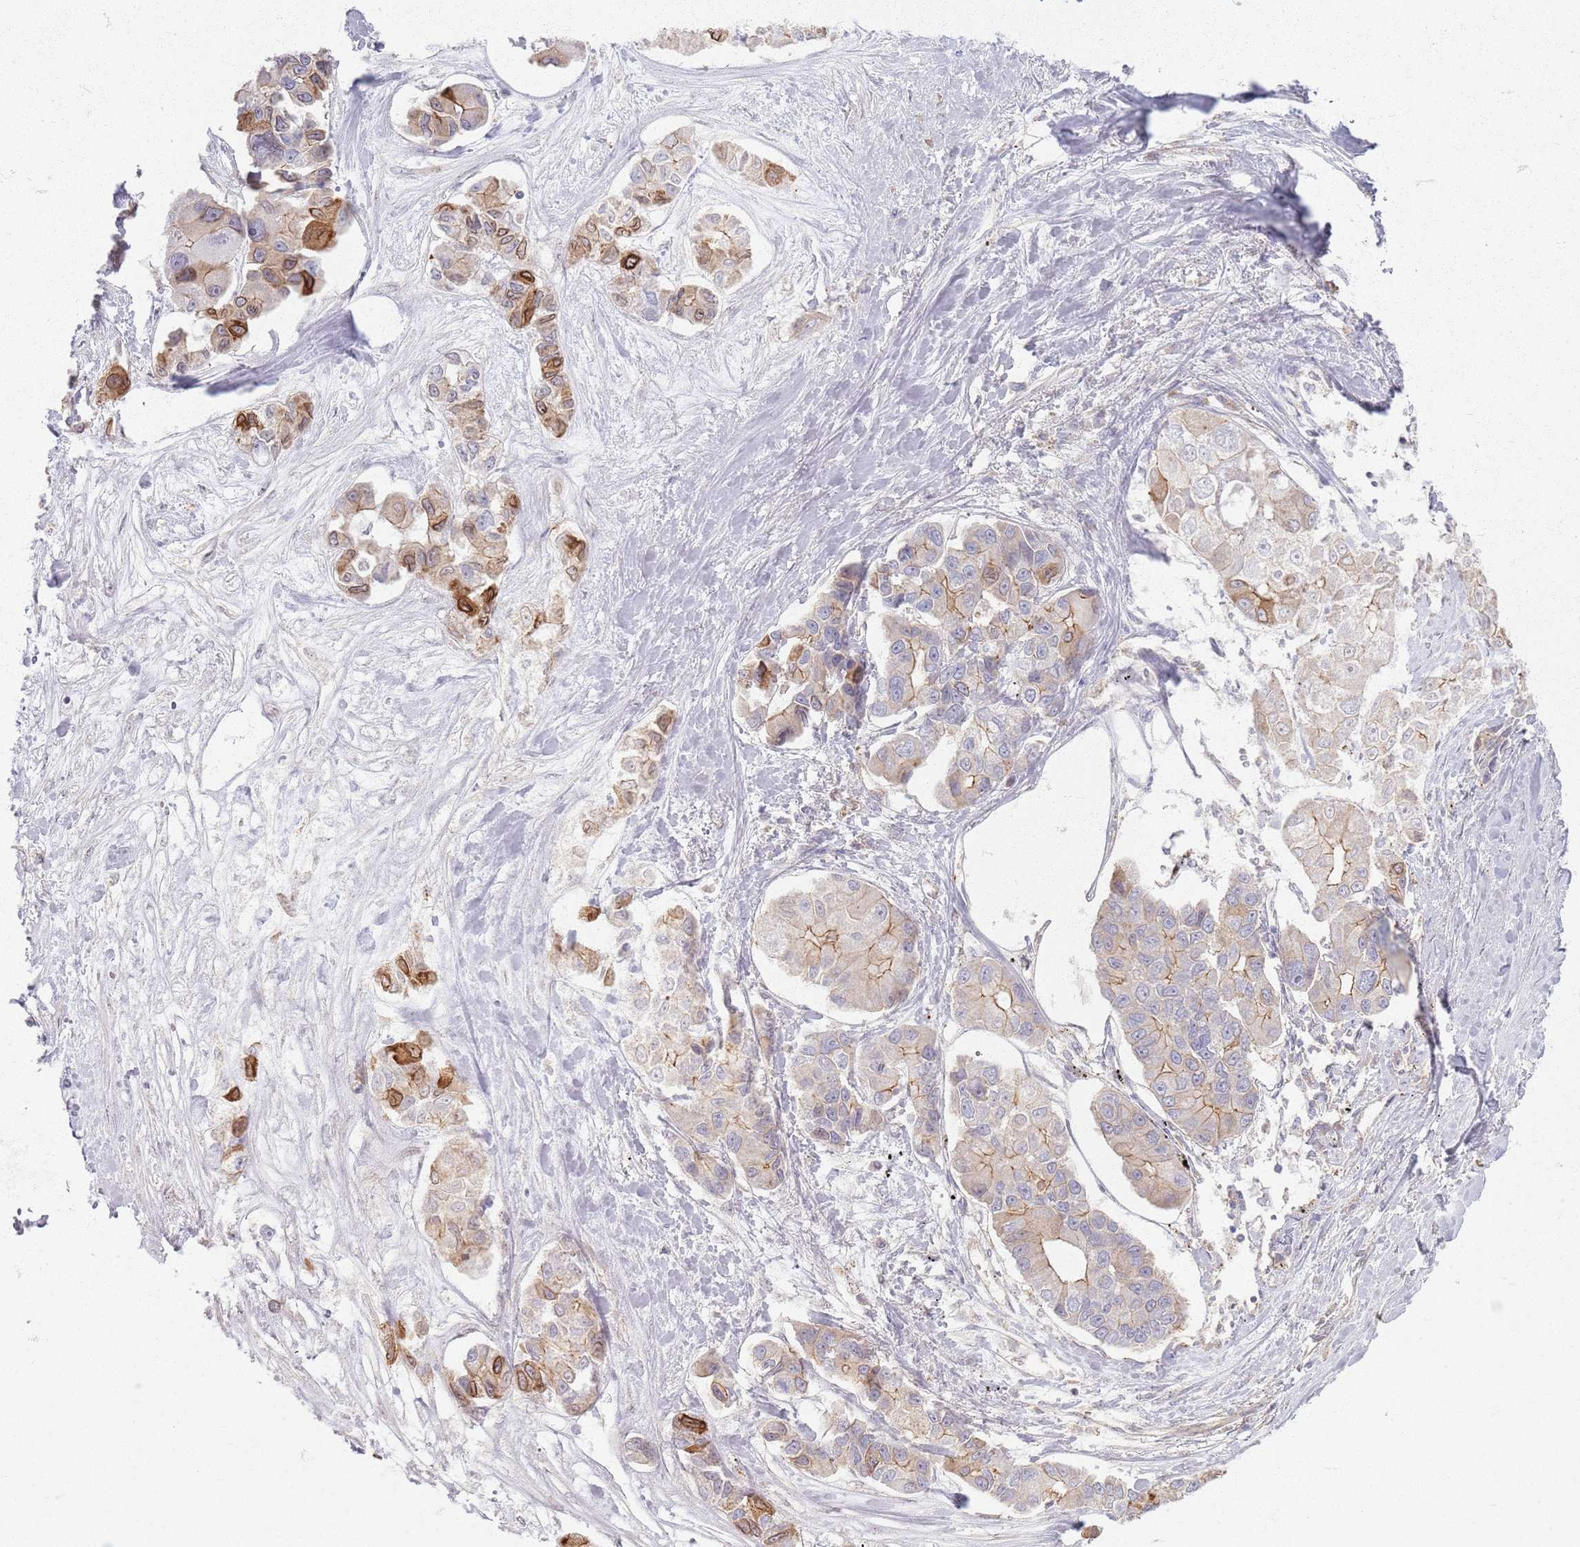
{"staining": {"intensity": "moderate", "quantity": "<25%", "location": "cytoplasmic/membranous"}, "tissue": "lung cancer", "cell_type": "Tumor cells", "image_type": "cancer", "snomed": [{"axis": "morphology", "description": "Adenocarcinoma, NOS"}, {"axis": "topography", "description": "Lung"}], "caption": "Adenocarcinoma (lung) stained with a brown dye displays moderate cytoplasmic/membranous positive positivity in about <25% of tumor cells.", "gene": "KCNA5", "patient": {"sex": "female", "age": 54}}